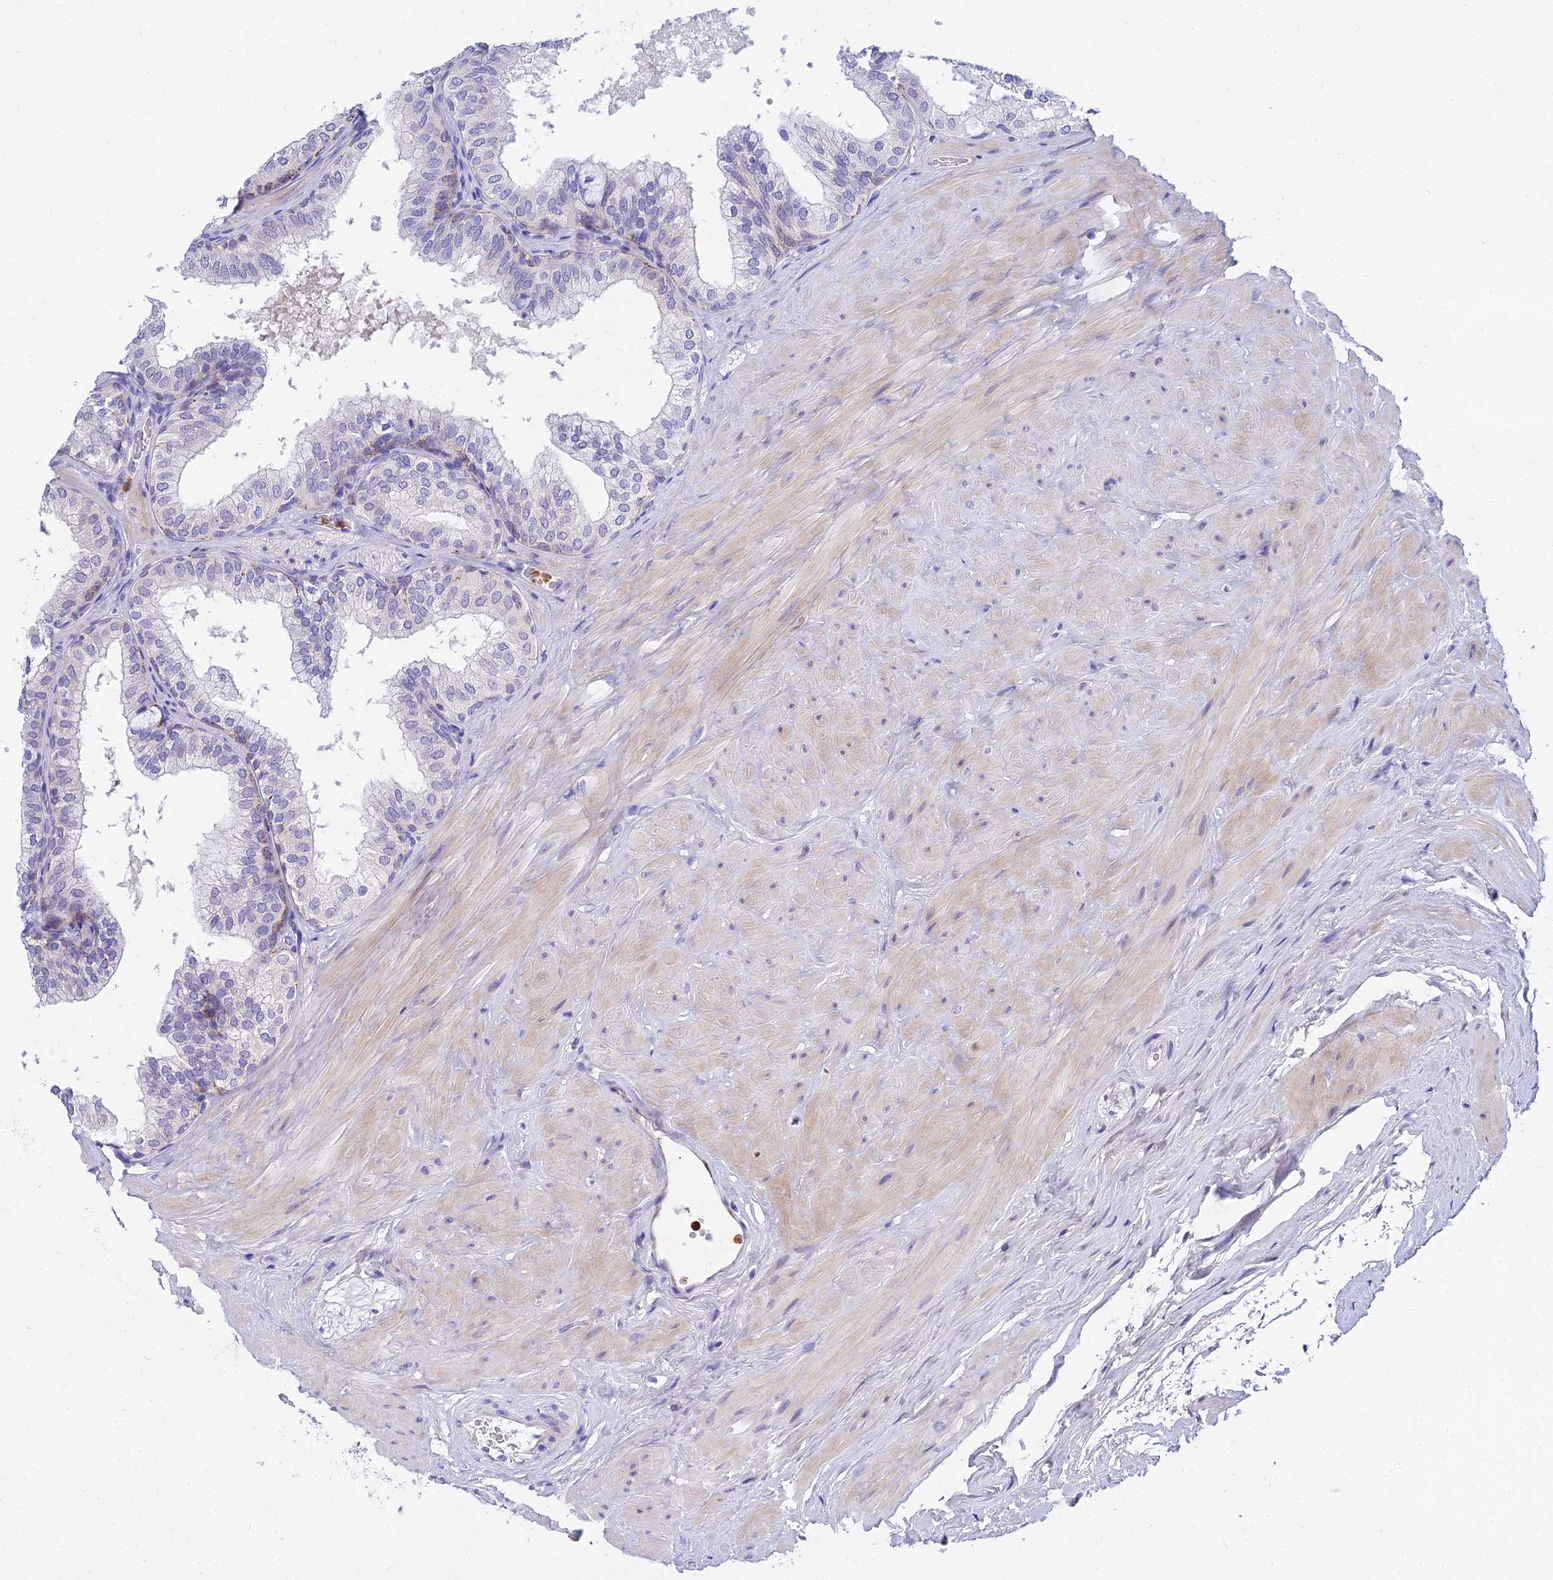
{"staining": {"intensity": "negative", "quantity": "none", "location": "none"}, "tissue": "prostate", "cell_type": "Glandular cells", "image_type": "normal", "snomed": [{"axis": "morphology", "description": "Normal tissue, NOS"}, {"axis": "topography", "description": "Prostate"}], "caption": "The photomicrograph displays no significant staining in glandular cells of prostate.", "gene": "VWC2L", "patient": {"sex": "male", "age": 60}}